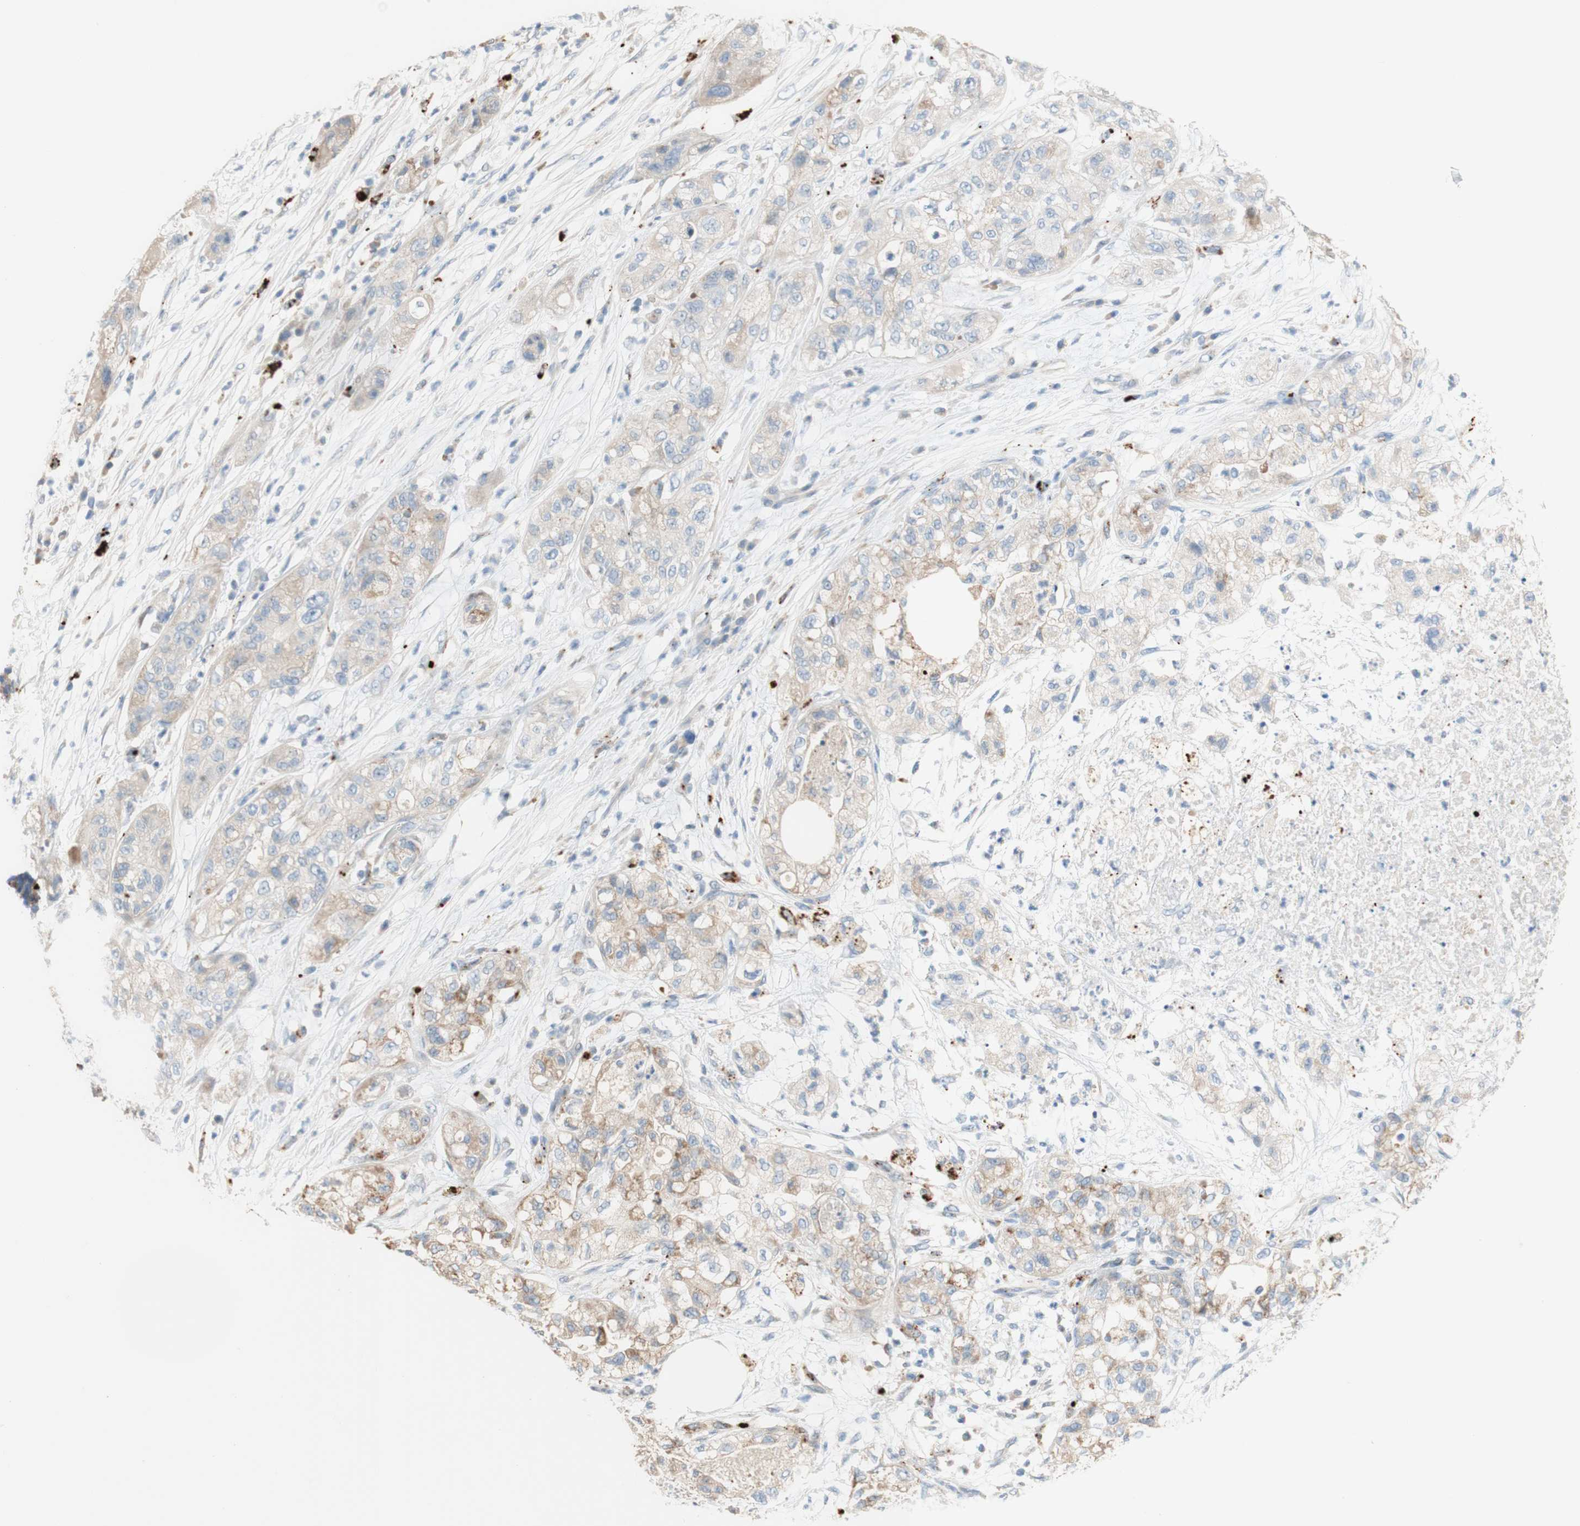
{"staining": {"intensity": "weak", "quantity": "25%-75%", "location": "cytoplasmic/membranous"}, "tissue": "pancreatic cancer", "cell_type": "Tumor cells", "image_type": "cancer", "snomed": [{"axis": "morphology", "description": "Adenocarcinoma, NOS"}, {"axis": "topography", "description": "Pancreas"}], "caption": "Weak cytoplasmic/membranous staining for a protein is present in about 25%-75% of tumor cells of pancreatic adenocarcinoma using IHC.", "gene": "PTPN21", "patient": {"sex": "female", "age": 78}}